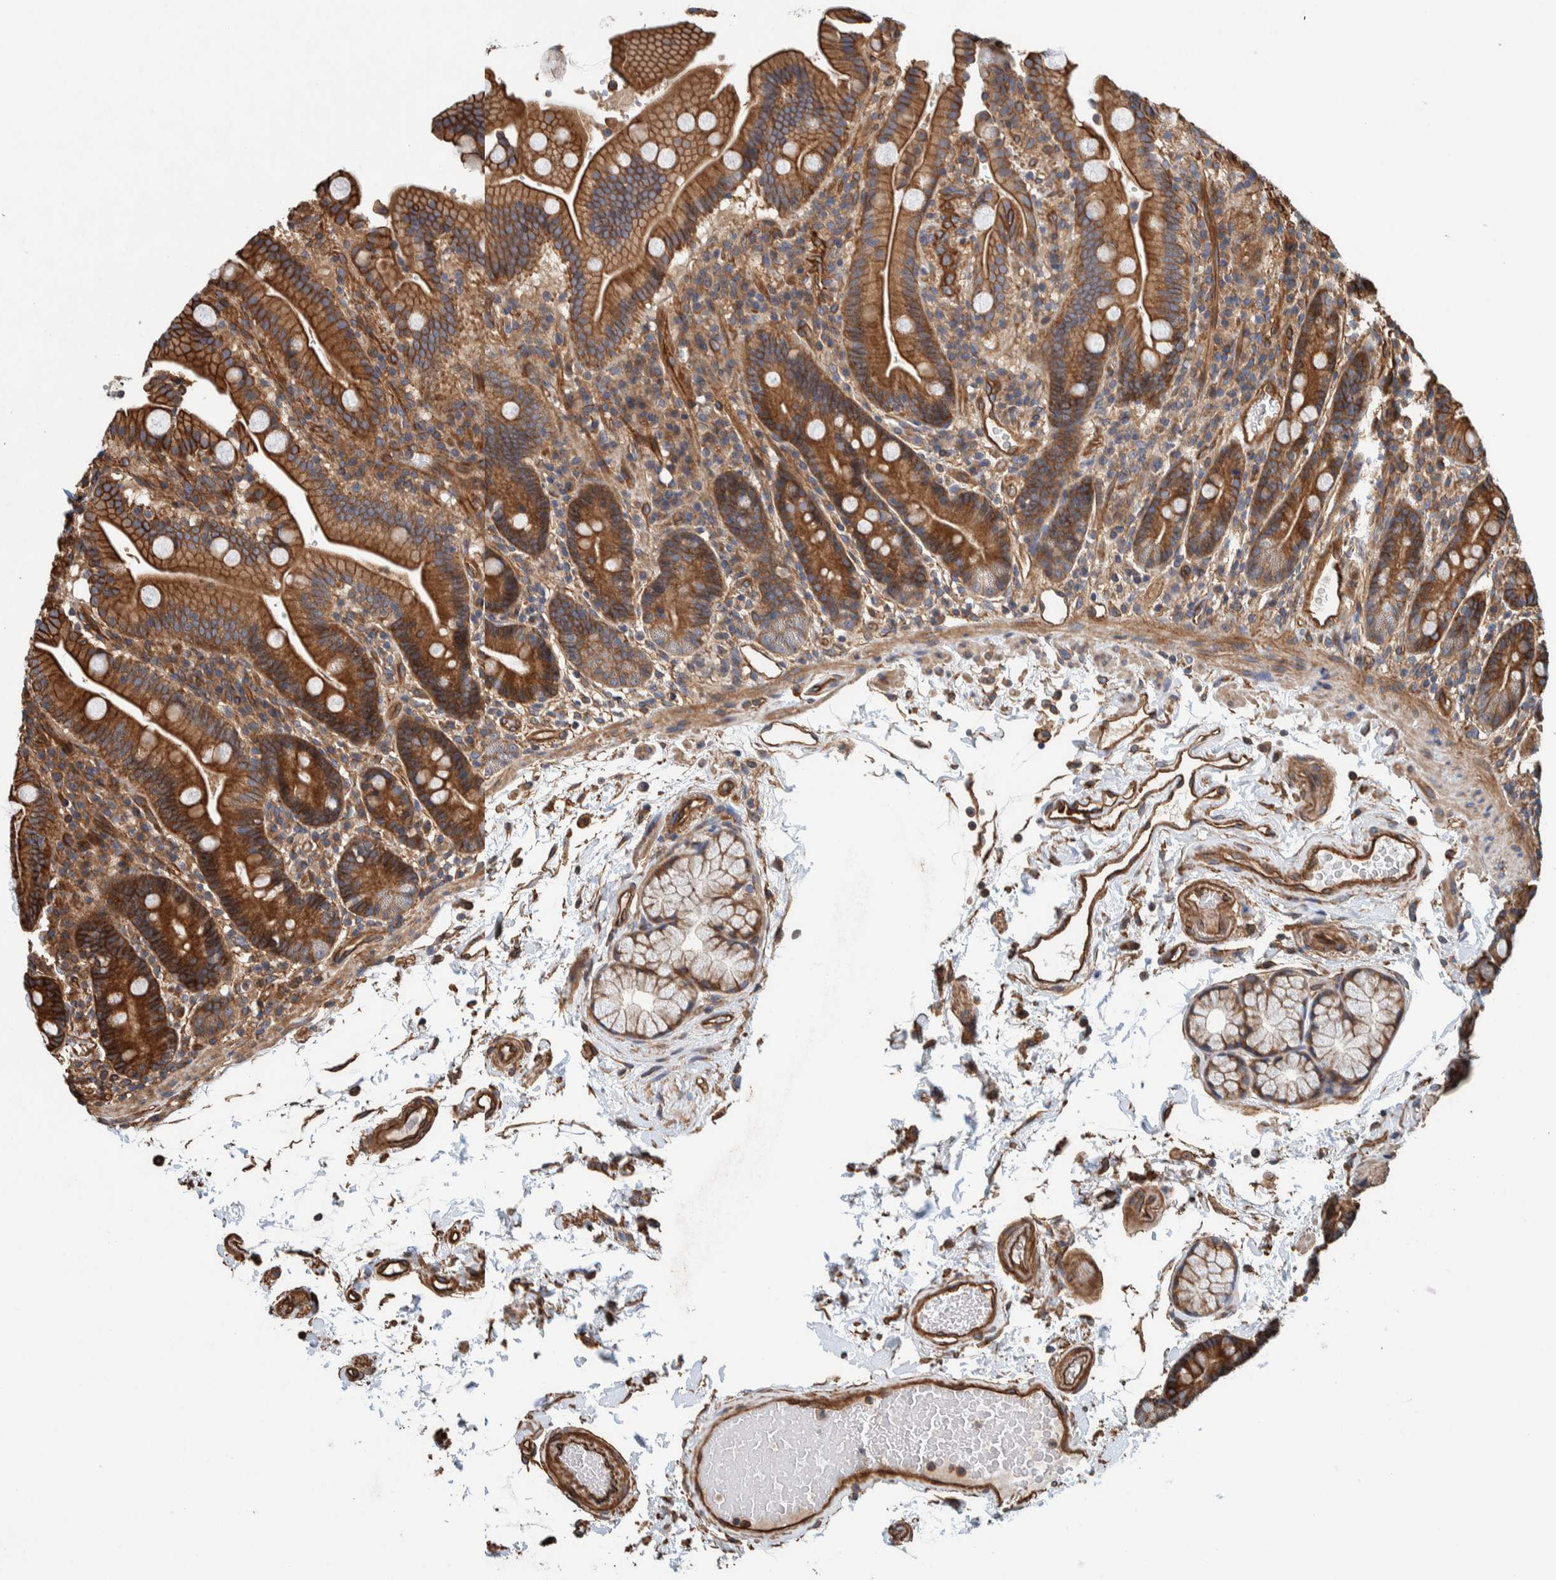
{"staining": {"intensity": "strong", "quantity": ">75%", "location": "cytoplasmic/membranous"}, "tissue": "duodenum", "cell_type": "Glandular cells", "image_type": "normal", "snomed": [{"axis": "morphology", "description": "Normal tissue, NOS"}, {"axis": "topography", "description": "Small intestine, NOS"}], "caption": "Protein staining by IHC exhibits strong cytoplasmic/membranous staining in approximately >75% of glandular cells in unremarkable duodenum. (DAB IHC, brown staining for protein, blue staining for nuclei).", "gene": "PKD1L1", "patient": {"sex": "female", "age": 71}}